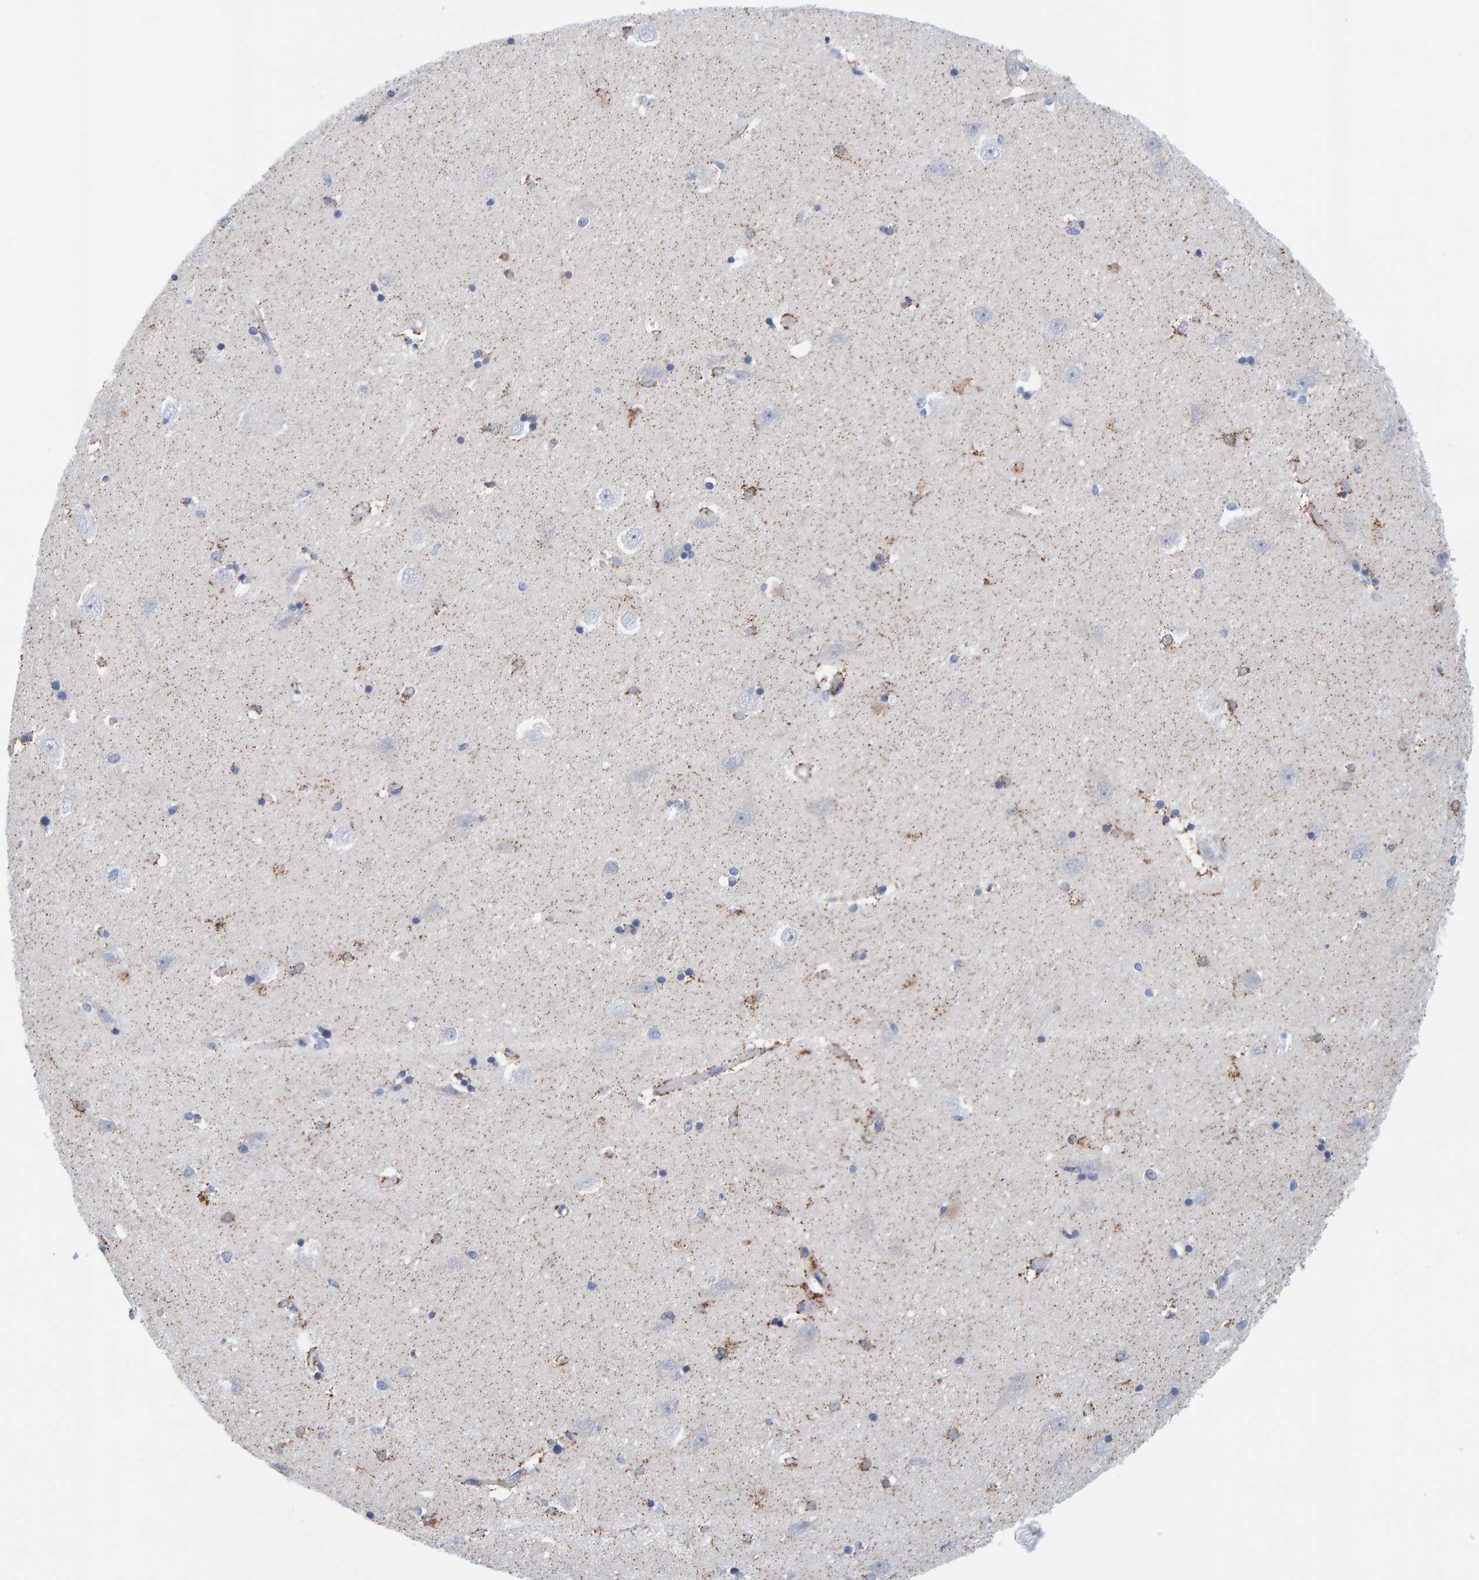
{"staining": {"intensity": "moderate", "quantity": "<25%", "location": "cytoplasmic/membranous"}, "tissue": "hippocampus", "cell_type": "Glial cells", "image_type": "normal", "snomed": [{"axis": "morphology", "description": "Normal tissue, NOS"}, {"axis": "topography", "description": "Hippocampus"}], "caption": "Protein expression by IHC exhibits moderate cytoplasmic/membranous staining in approximately <25% of glial cells in benign hippocampus.", "gene": "ZC3H3", "patient": {"sex": "male", "age": 45}}